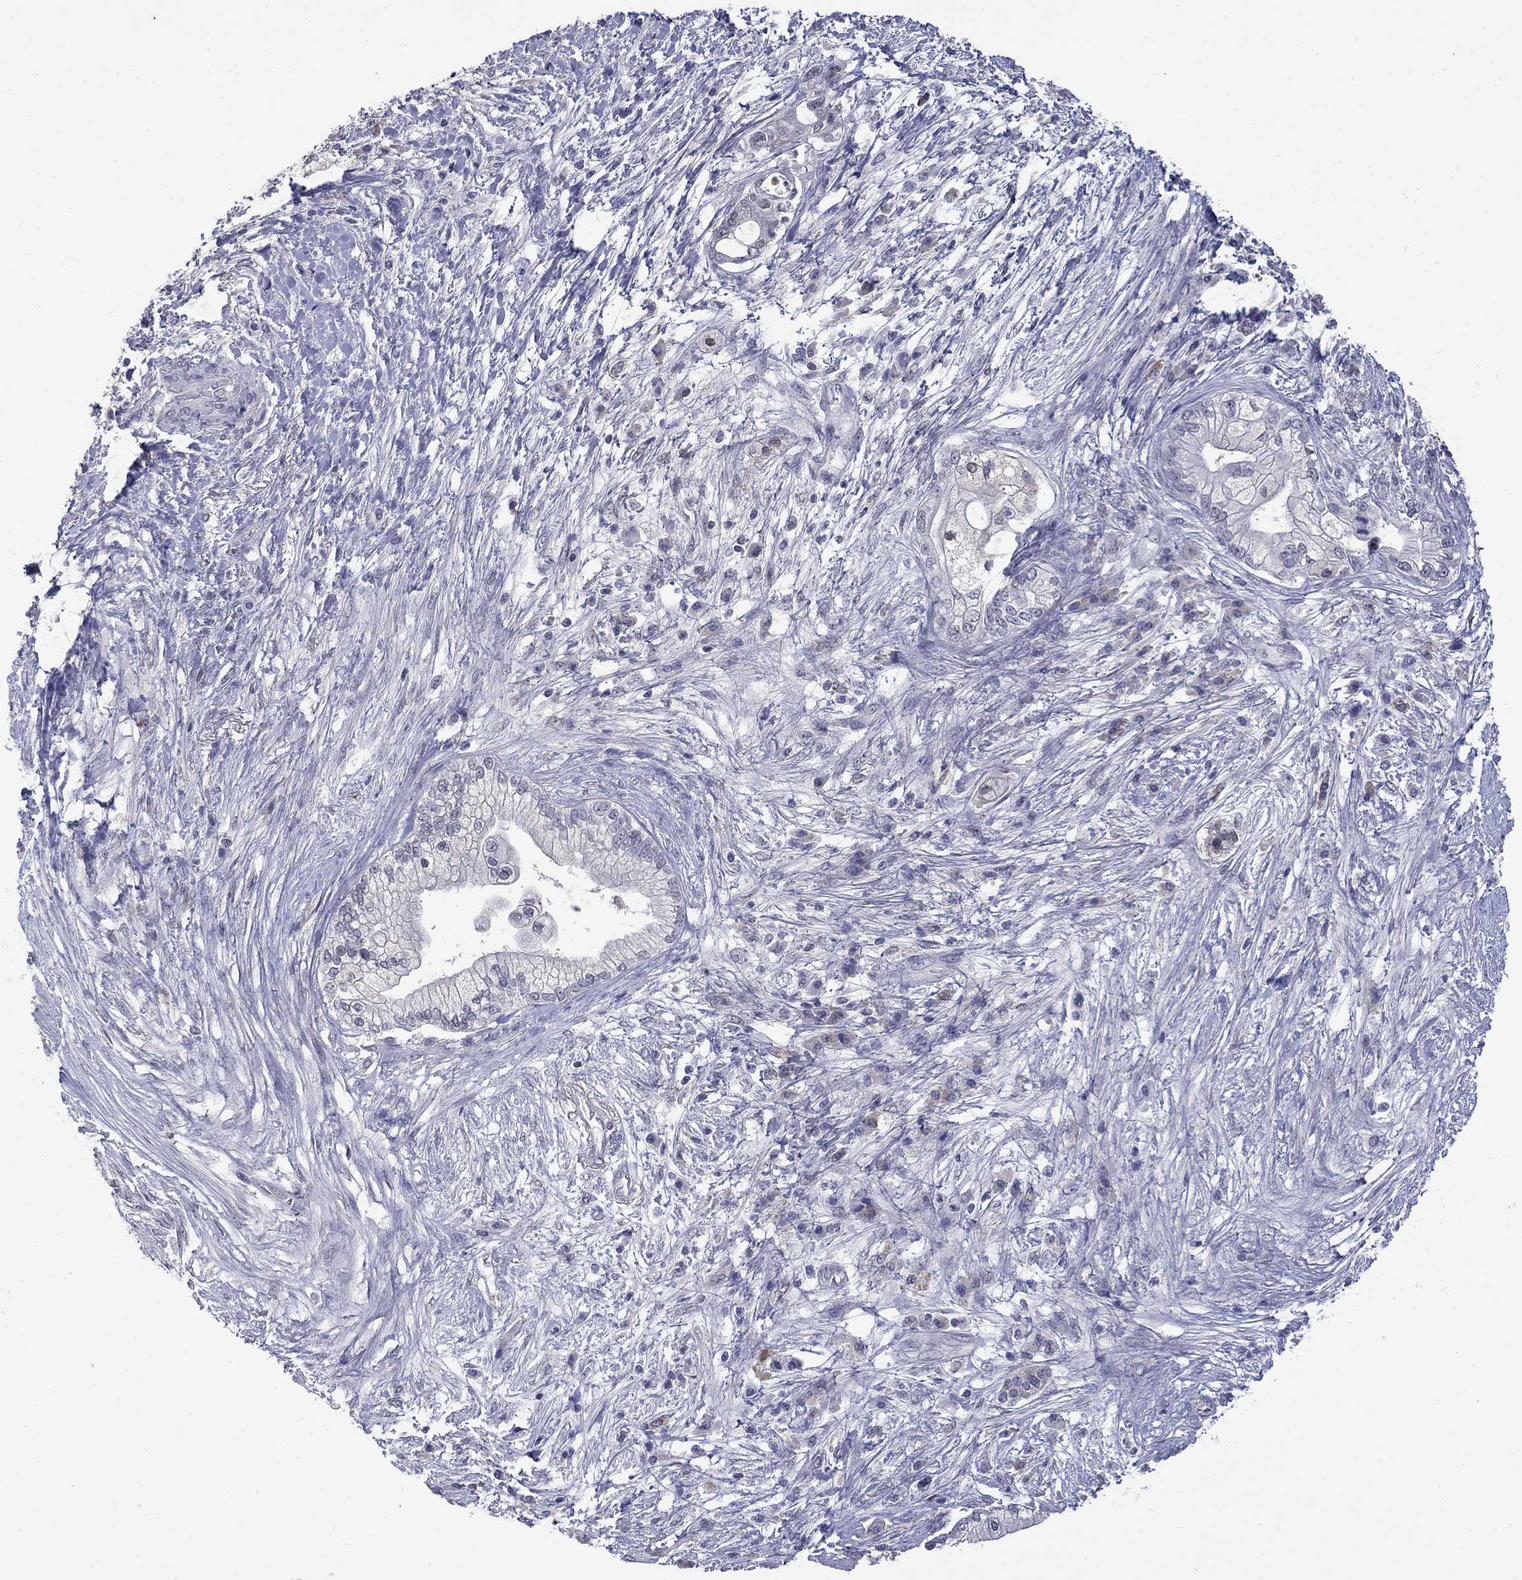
{"staining": {"intensity": "negative", "quantity": "none", "location": "none"}, "tissue": "pancreatic cancer", "cell_type": "Tumor cells", "image_type": "cancer", "snomed": [{"axis": "morphology", "description": "Adenocarcinoma, NOS"}, {"axis": "topography", "description": "Pancreas"}], "caption": "This is a image of immunohistochemistry (IHC) staining of pancreatic adenocarcinoma, which shows no staining in tumor cells.", "gene": "SLC51A", "patient": {"sex": "female", "age": 69}}